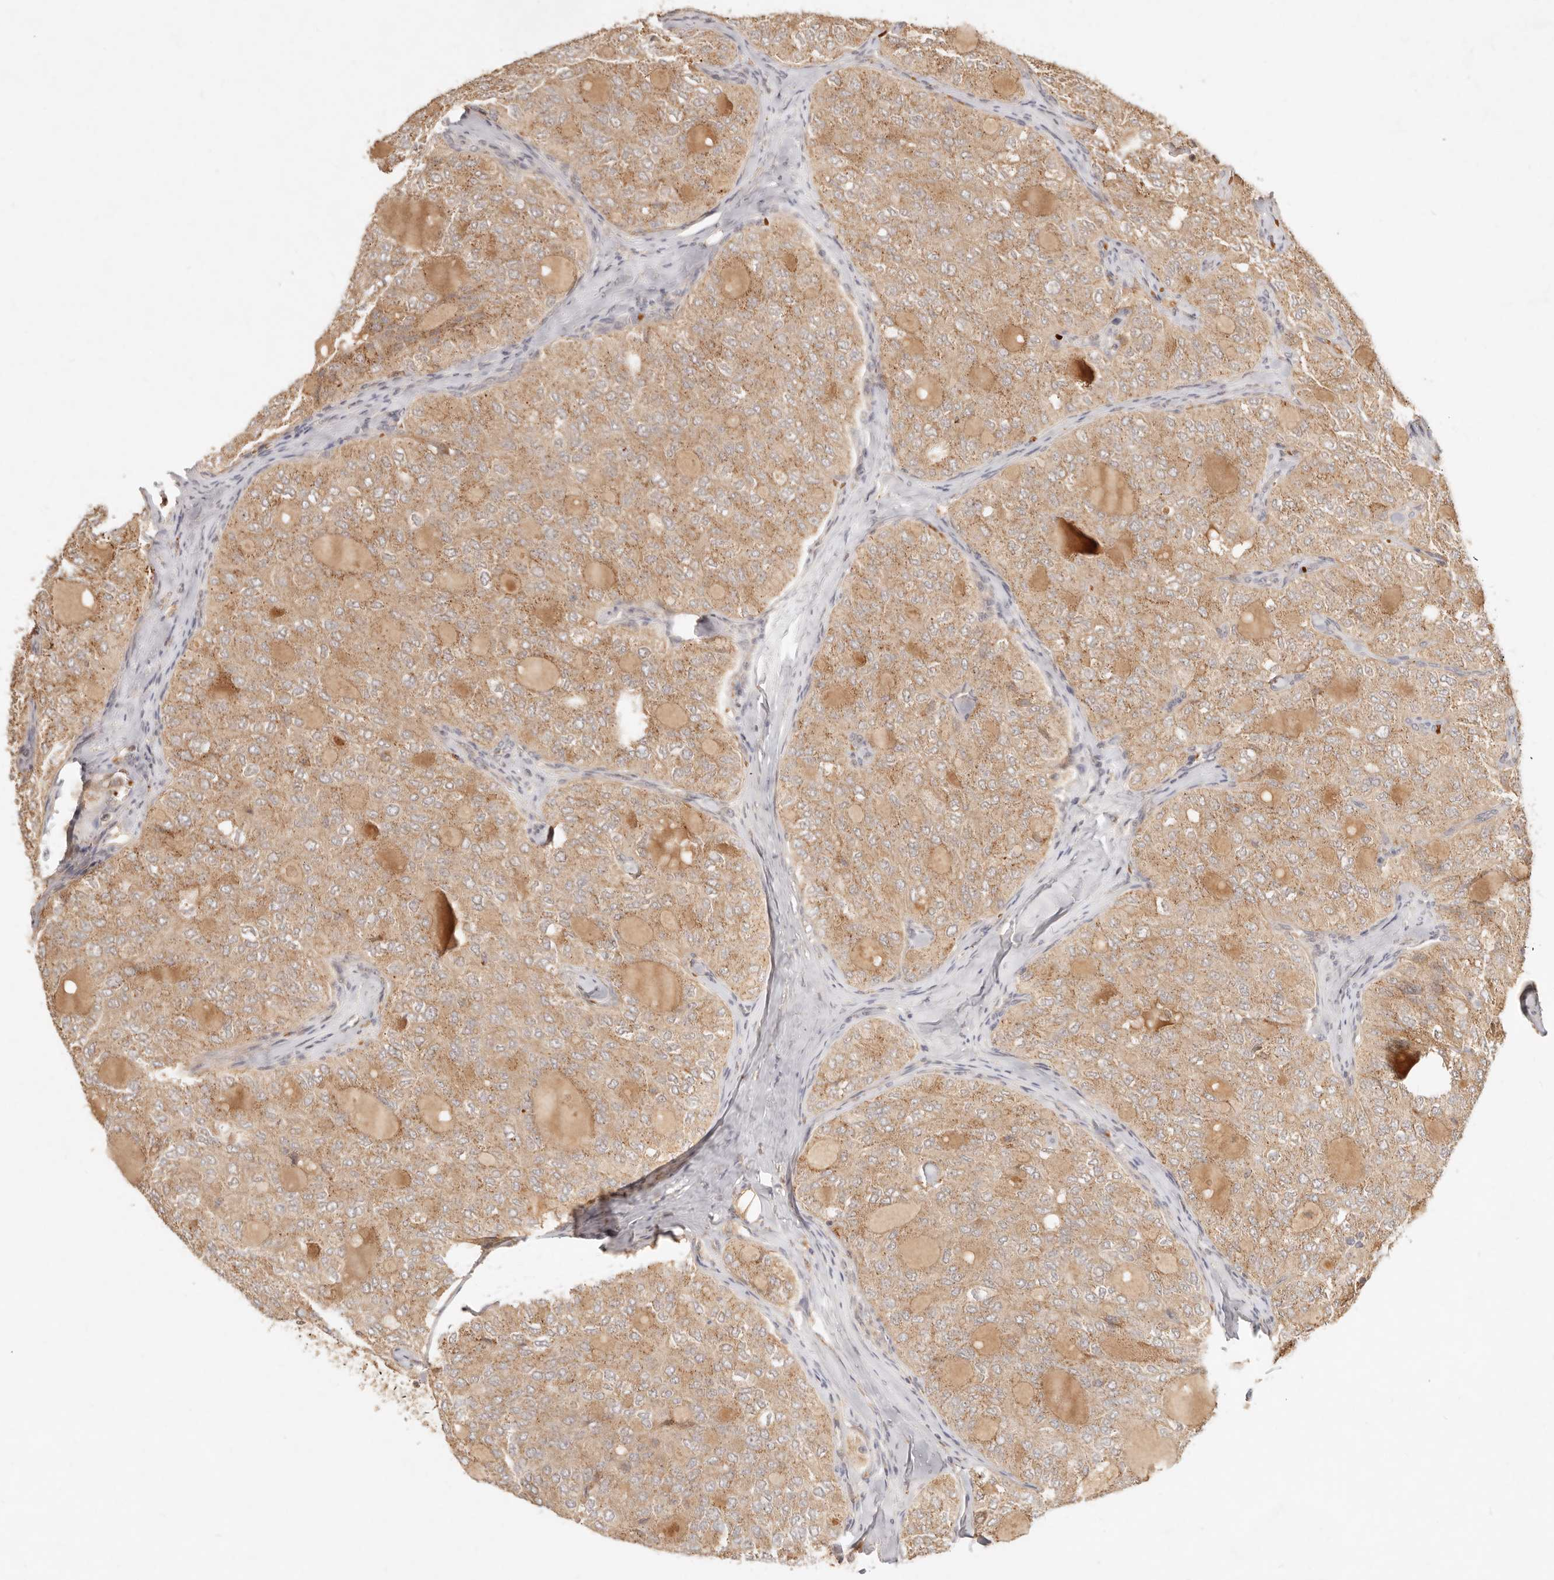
{"staining": {"intensity": "moderate", "quantity": ">75%", "location": "cytoplasmic/membranous"}, "tissue": "thyroid cancer", "cell_type": "Tumor cells", "image_type": "cancer", "snomed": [{"axis": "morphology", "description": "Follicular adenoma carcinoma, NOS"}, {"axis": "topography", "description": "Thyroid gland"}], "caption": "Immunohistochemistry histopathology image of neoplastic tissue: thyroid follicular adenoma carcinoma stained using IHC displays medium levels of moderate protein expression localized specifically in the cytoplasmic/membranous of tumor cells, appearing as a cytoplasmic/membranous brown color.", "gene": "FREM2", "patient": {"sex": "male", "age": 75}}